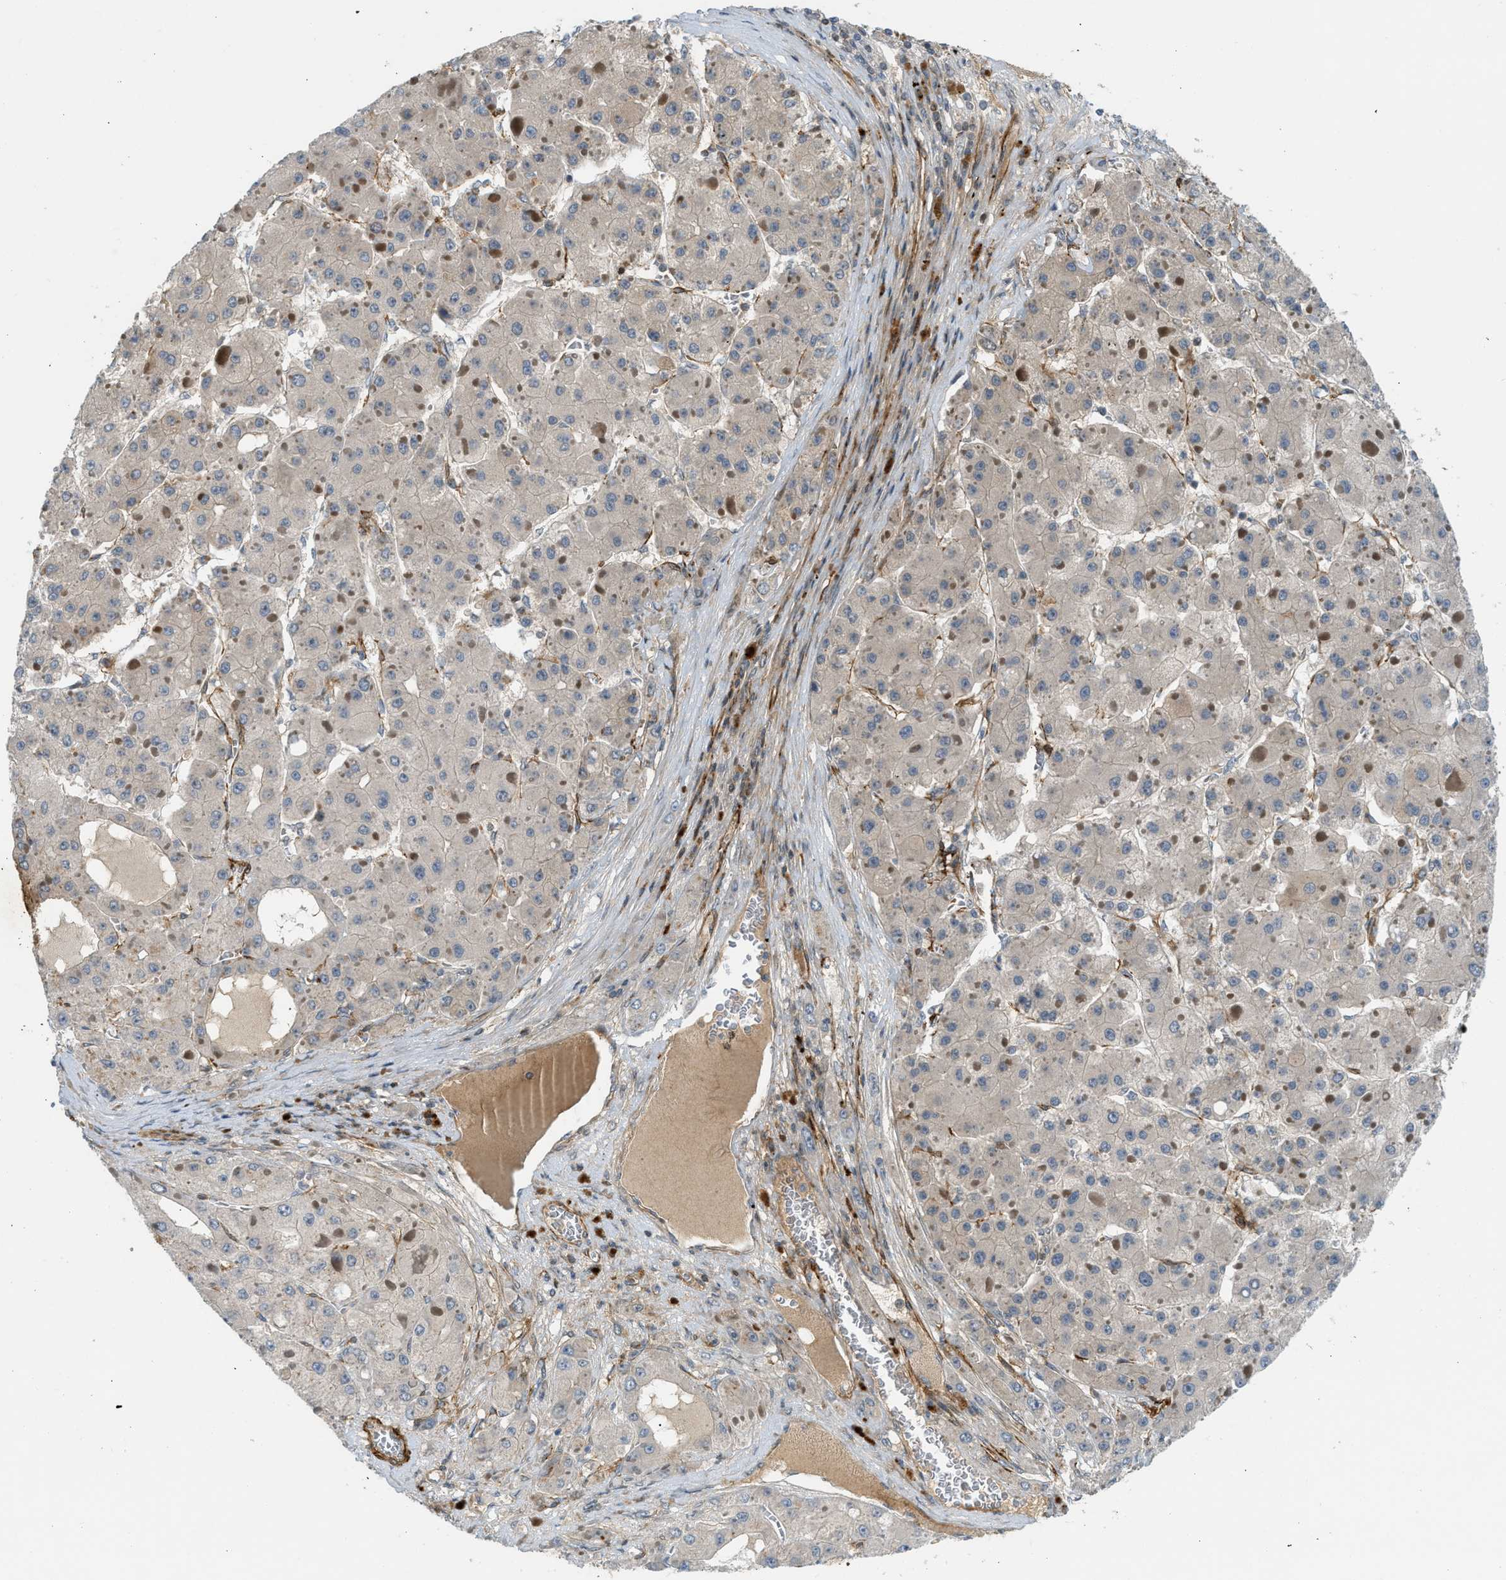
{"staining": {"intensity": "negative", "quantity": "none", "location": "none"}, "tissue": "liver cancer", "cell_type": "Tumor cells", "image_type": "cancer", "snomed": [{"axis": "morphology", "description": "Carcinoma, Hepatocellular, NOS"}, {"axis": "topography", "description": "Liver"}], "caption": "Immunohistochemistry histopathology image of neoplastic tissue: liver hepatocellular carcinoma stained with DAB (3,3'-diaminobenzidine) shows no significant protein expression in tumor cells.", "gene": "EDNRA", "patient": {"sex": "female", "age": 73}}